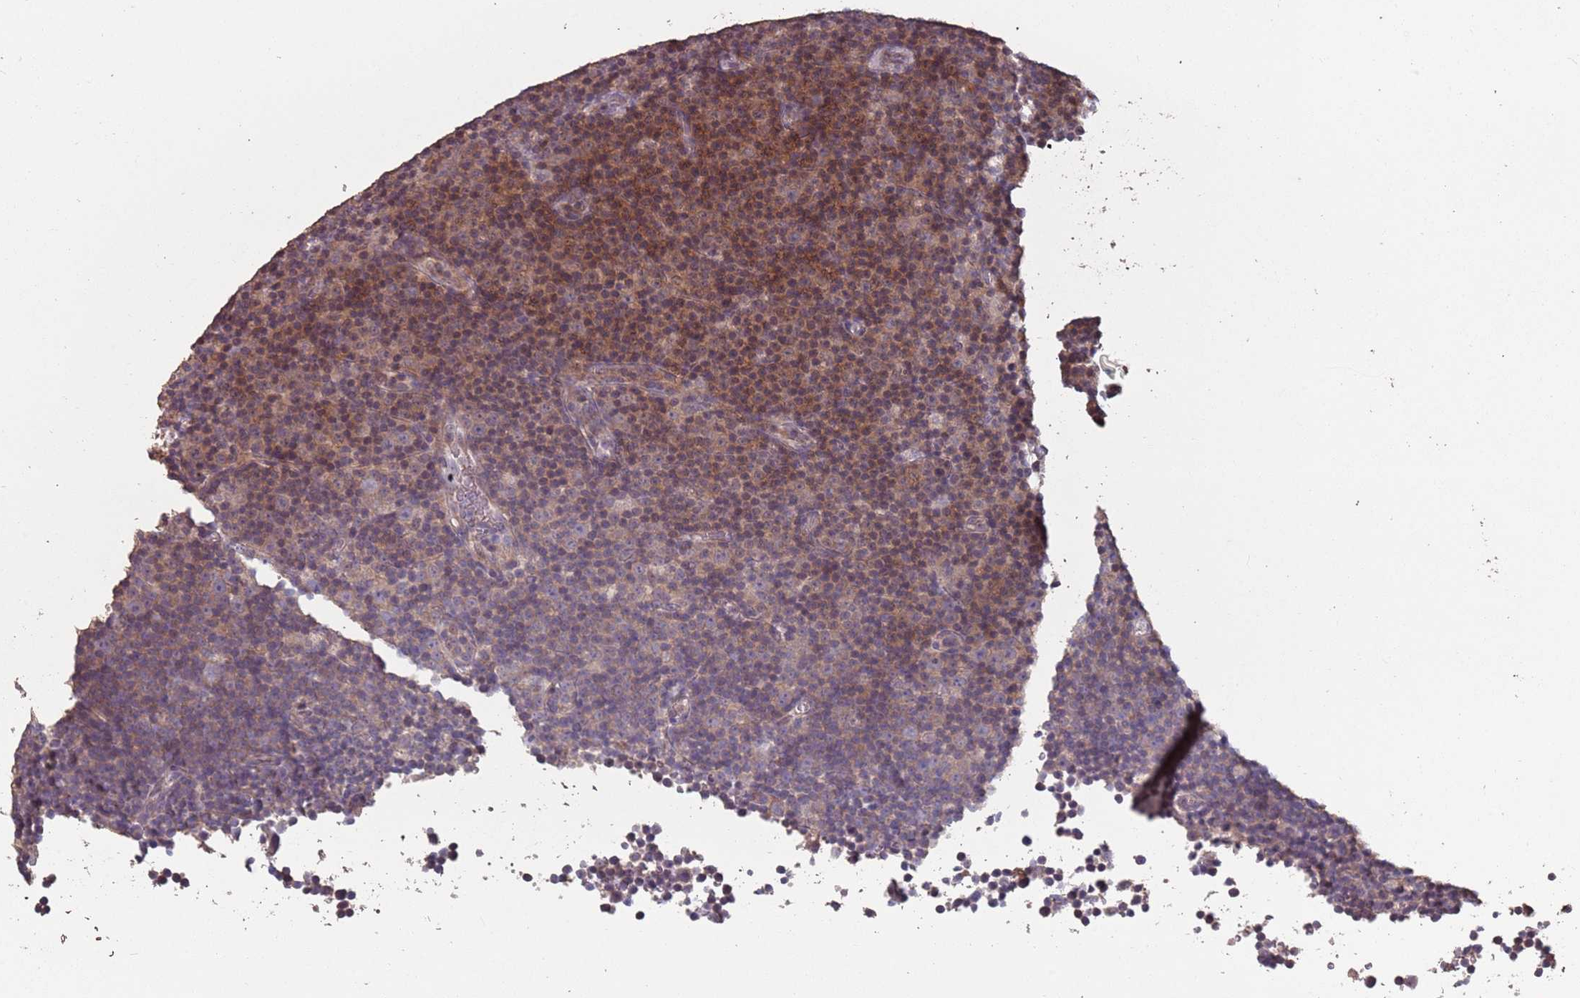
{"staining": {"intensity": "weak", "quantity": "25%-75%", "location": "cytoplasmic/membranous"}, "tissue": "lymphoma", "cell_type": "Tumor cells", "image_type": "cancer", "snomed": [{"axis": "morphology", "description": "Malignant lymphoma, non-Hodgkin's type, Low grade"}, {"axis": "topography", "description": "Lymph node"}], "caption": "Immunohistochemical staining of low-grade malignant lymphoma, non-Hodgkin's type demonstrates weak cytoplasmic/membranous protein positivity in about 25%-75% of tumor cells.", "gene": "MBD3L1", "patient": {"sex": "female", "age": 67}}